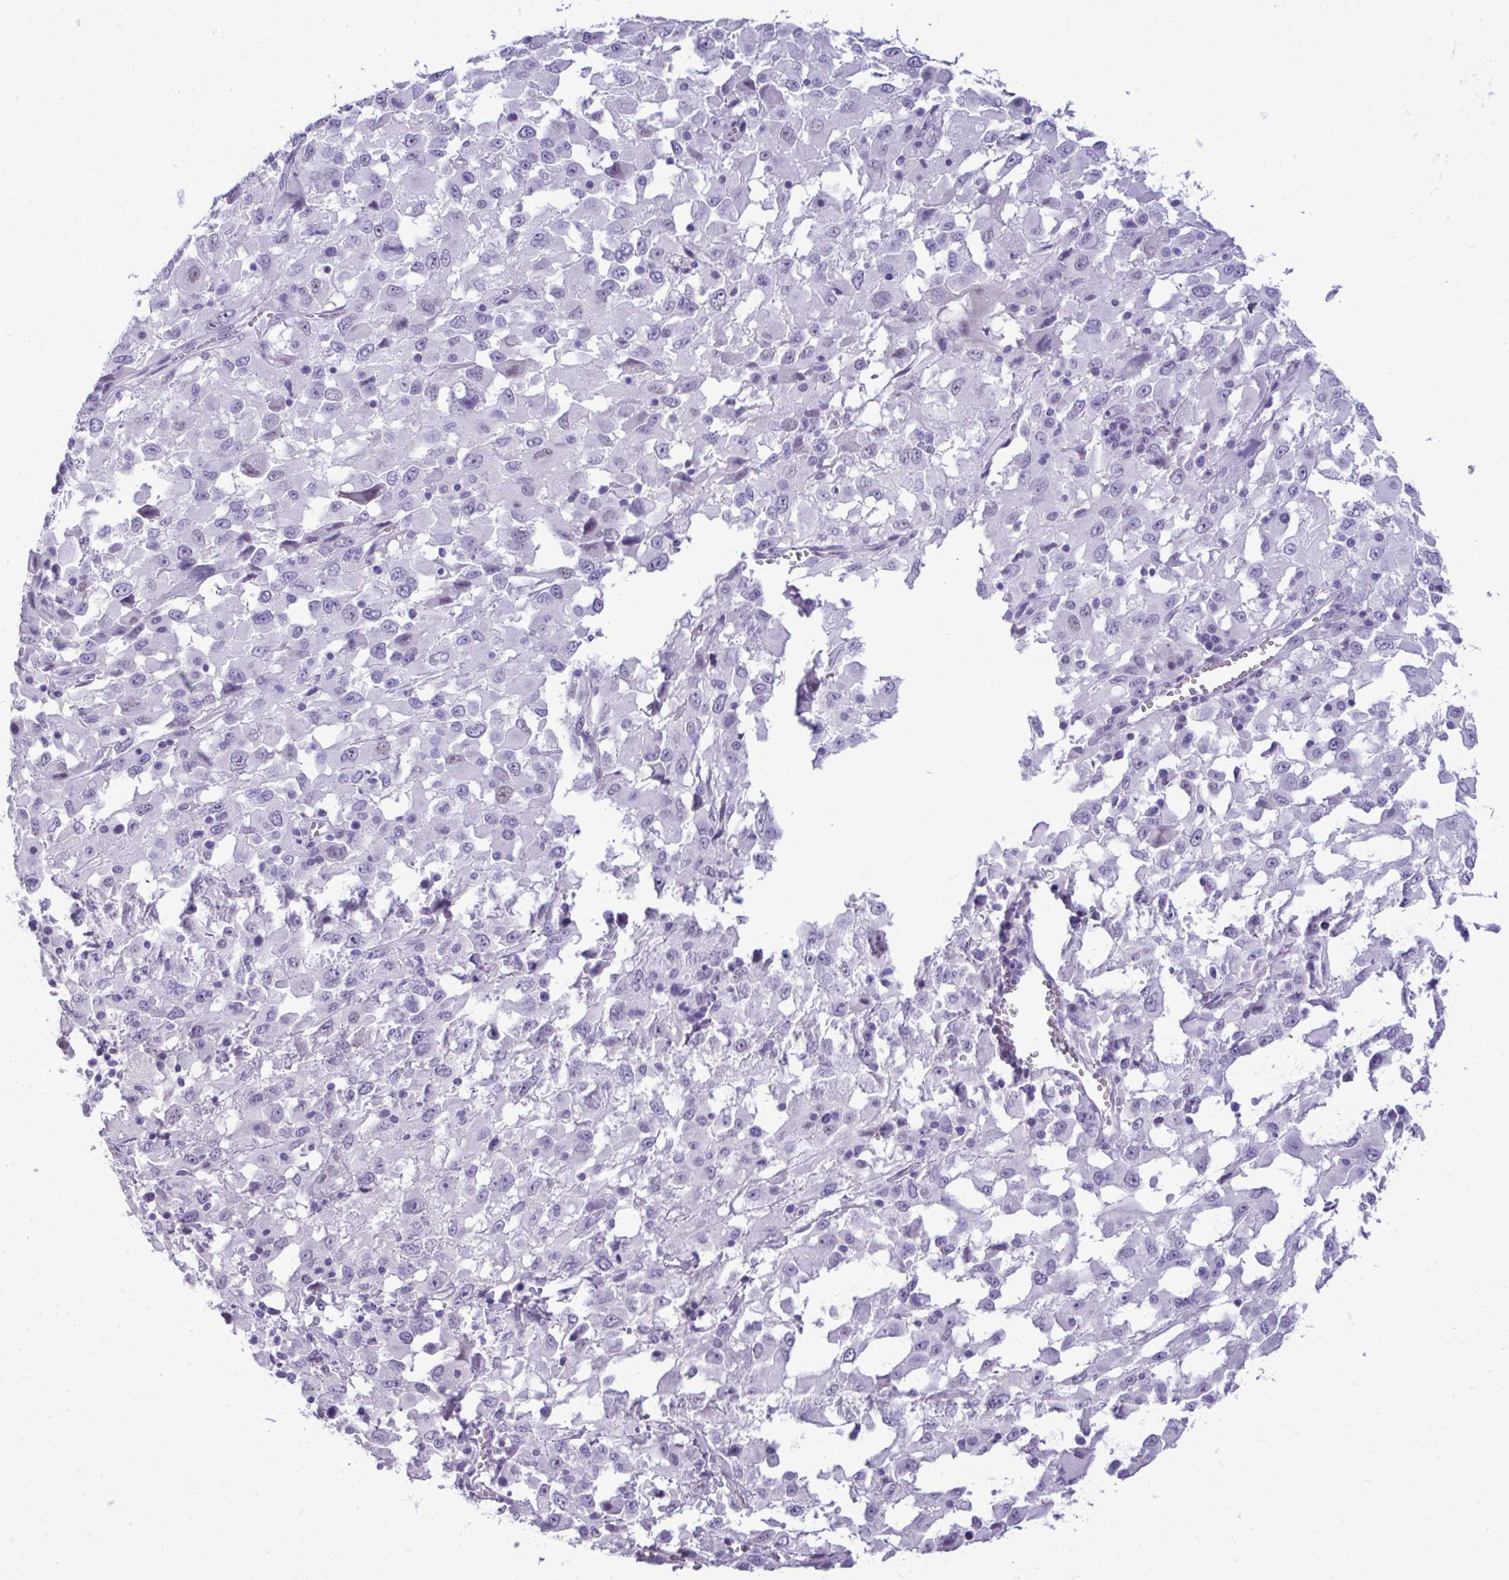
{"staining": {"intensity": "negative", "quantity": "none", "location": "none"}, "tissue": "melanoma", "cell_type": "Tumor cells", "image_type": "cancer", "snomed": [{"axis": "morphology", "description": "Malignant melanoma, Metastatic site"}, {"axis": "topography", "description": "Soft tissue"}], "caption": "This is an immunohistochemistry image of malignant melanoma (metastatic site). There is no positivity in tumor cells.", "gene": "PRM2", "patient": {"sex": "male", "age": 50}}